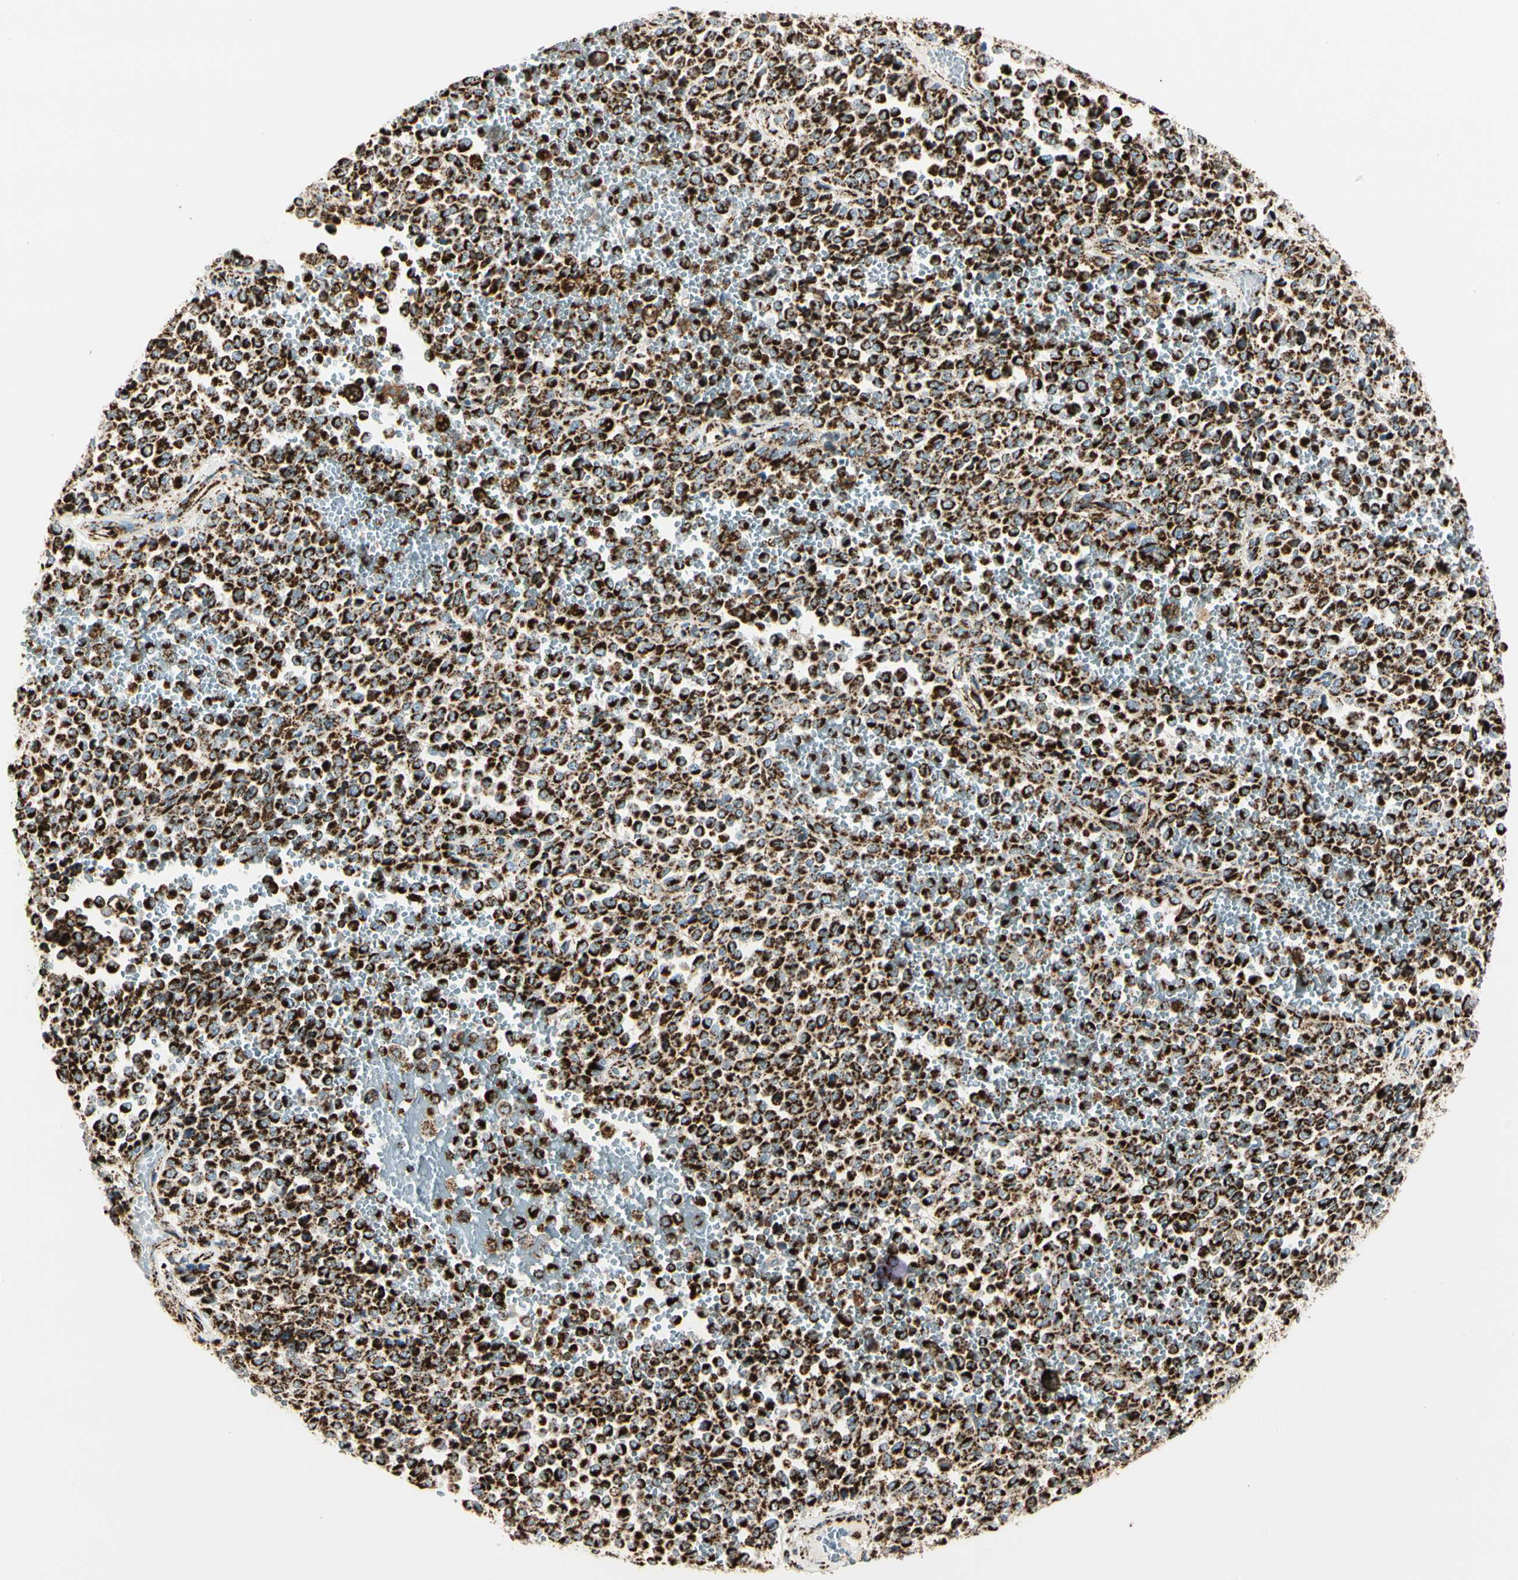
{"staining": {"intensity": "strong", "quantity": ">75%", "location": "cytoplasmic/membranous"}, "tissue": "melanoma", "cell_type": "Tumor cells", "image_type": "cancer", "snomed": [{"axis": "morphology", "description": "Malignant melanoma, Metastatic site"}, {"axis": "topography", "description": "Pancreas"}], "caption": "This is an image of immunohistochemistry (IHC) staining of malignant melanoma (metastatic site), which shows strong staining in the cytoplasmic/membranous of tumor cells.", "gene": "ME2", "patient": {"sex": "female", "age": 30}}